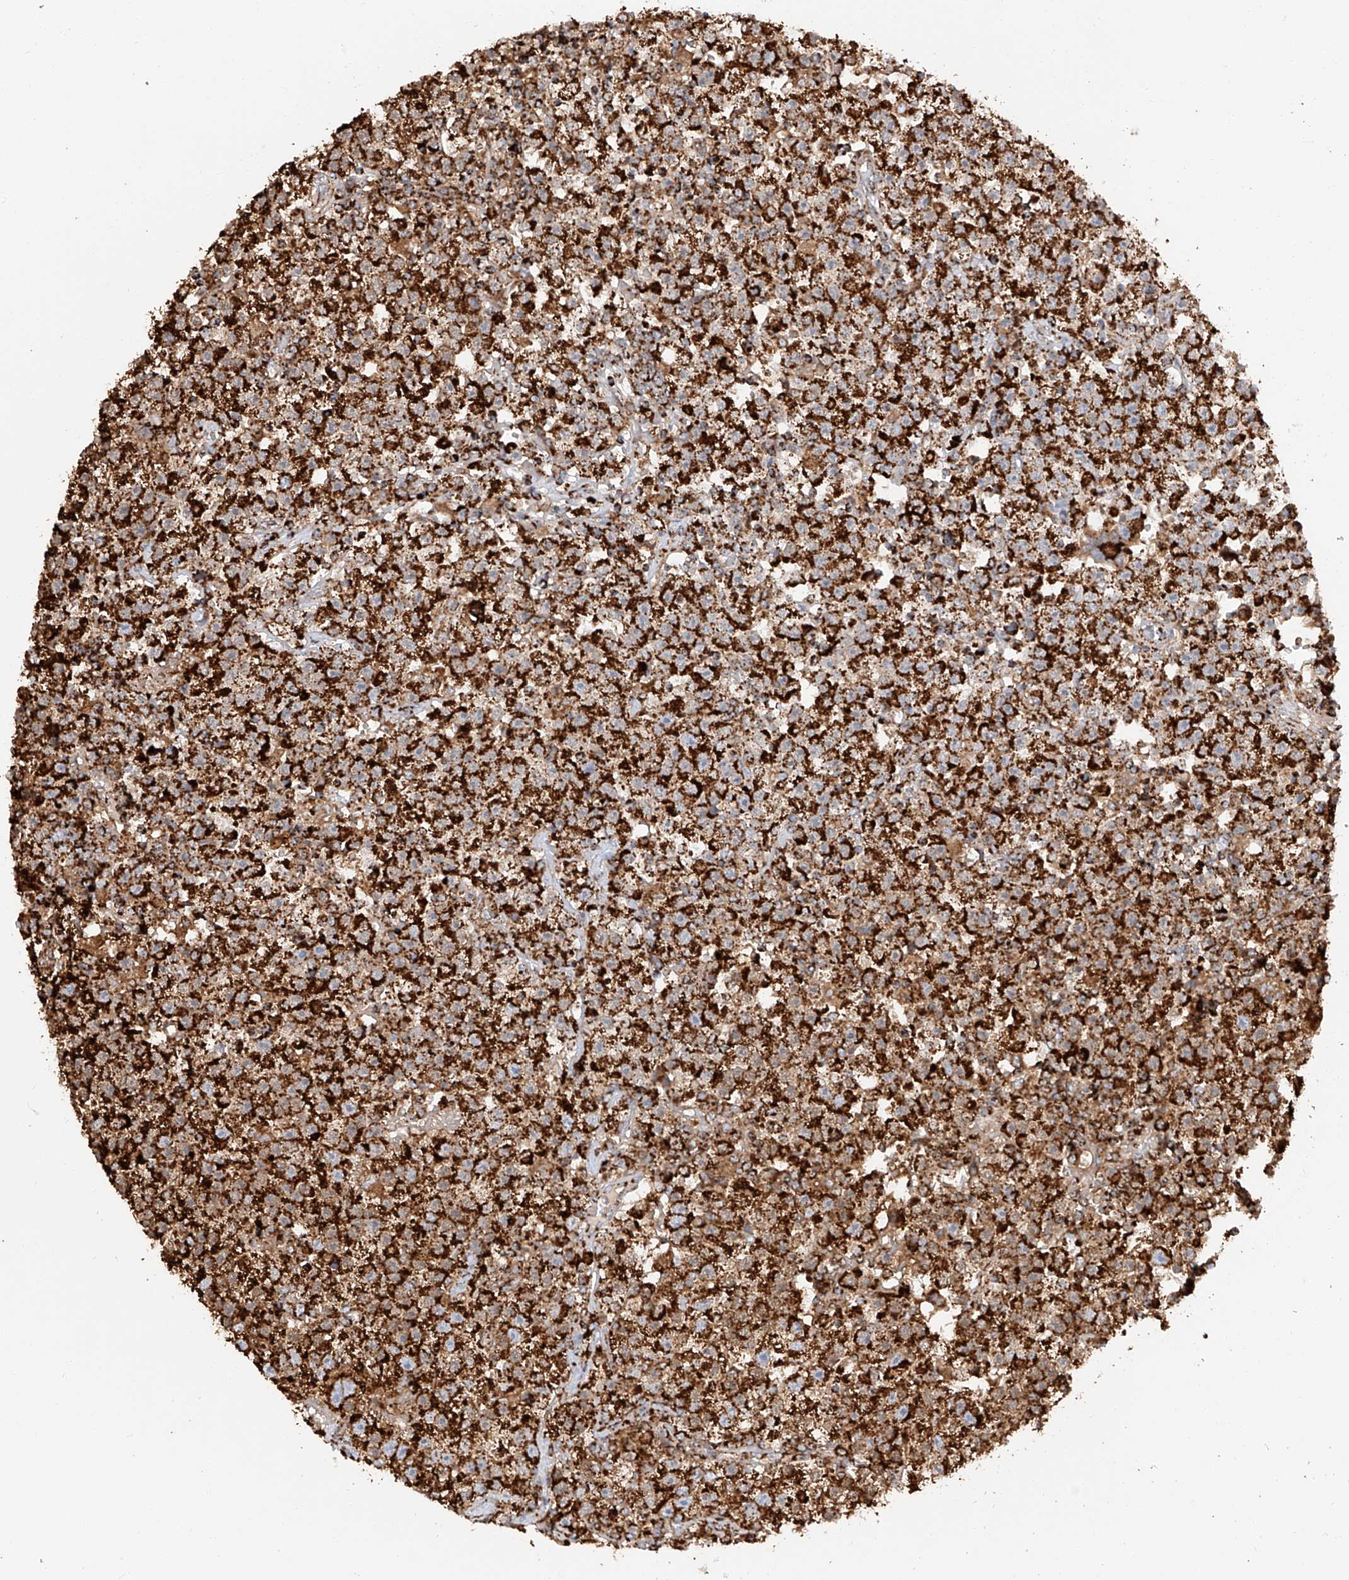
{"staining": {"intensity": "strong", "quantity": ">75%", "location": "cytoplasmic/membranous"}, "tissue": "testis cancer", "cell_type": "Tumor cells", "image_type": "cancer", "snomed": [{"axis": "morphology", "description": "Seminoma, NOS"}, {"axis": "topography", "description": "Testis"}], "caption": "Immunohistochemistry (IHC) of human seminoma (testis) shows high levels of strong cytoplasmic/membranous expression in about >75% of tumor cells.", "gene": "TTC27", "patient": {"sex": "male", "age": 22}}